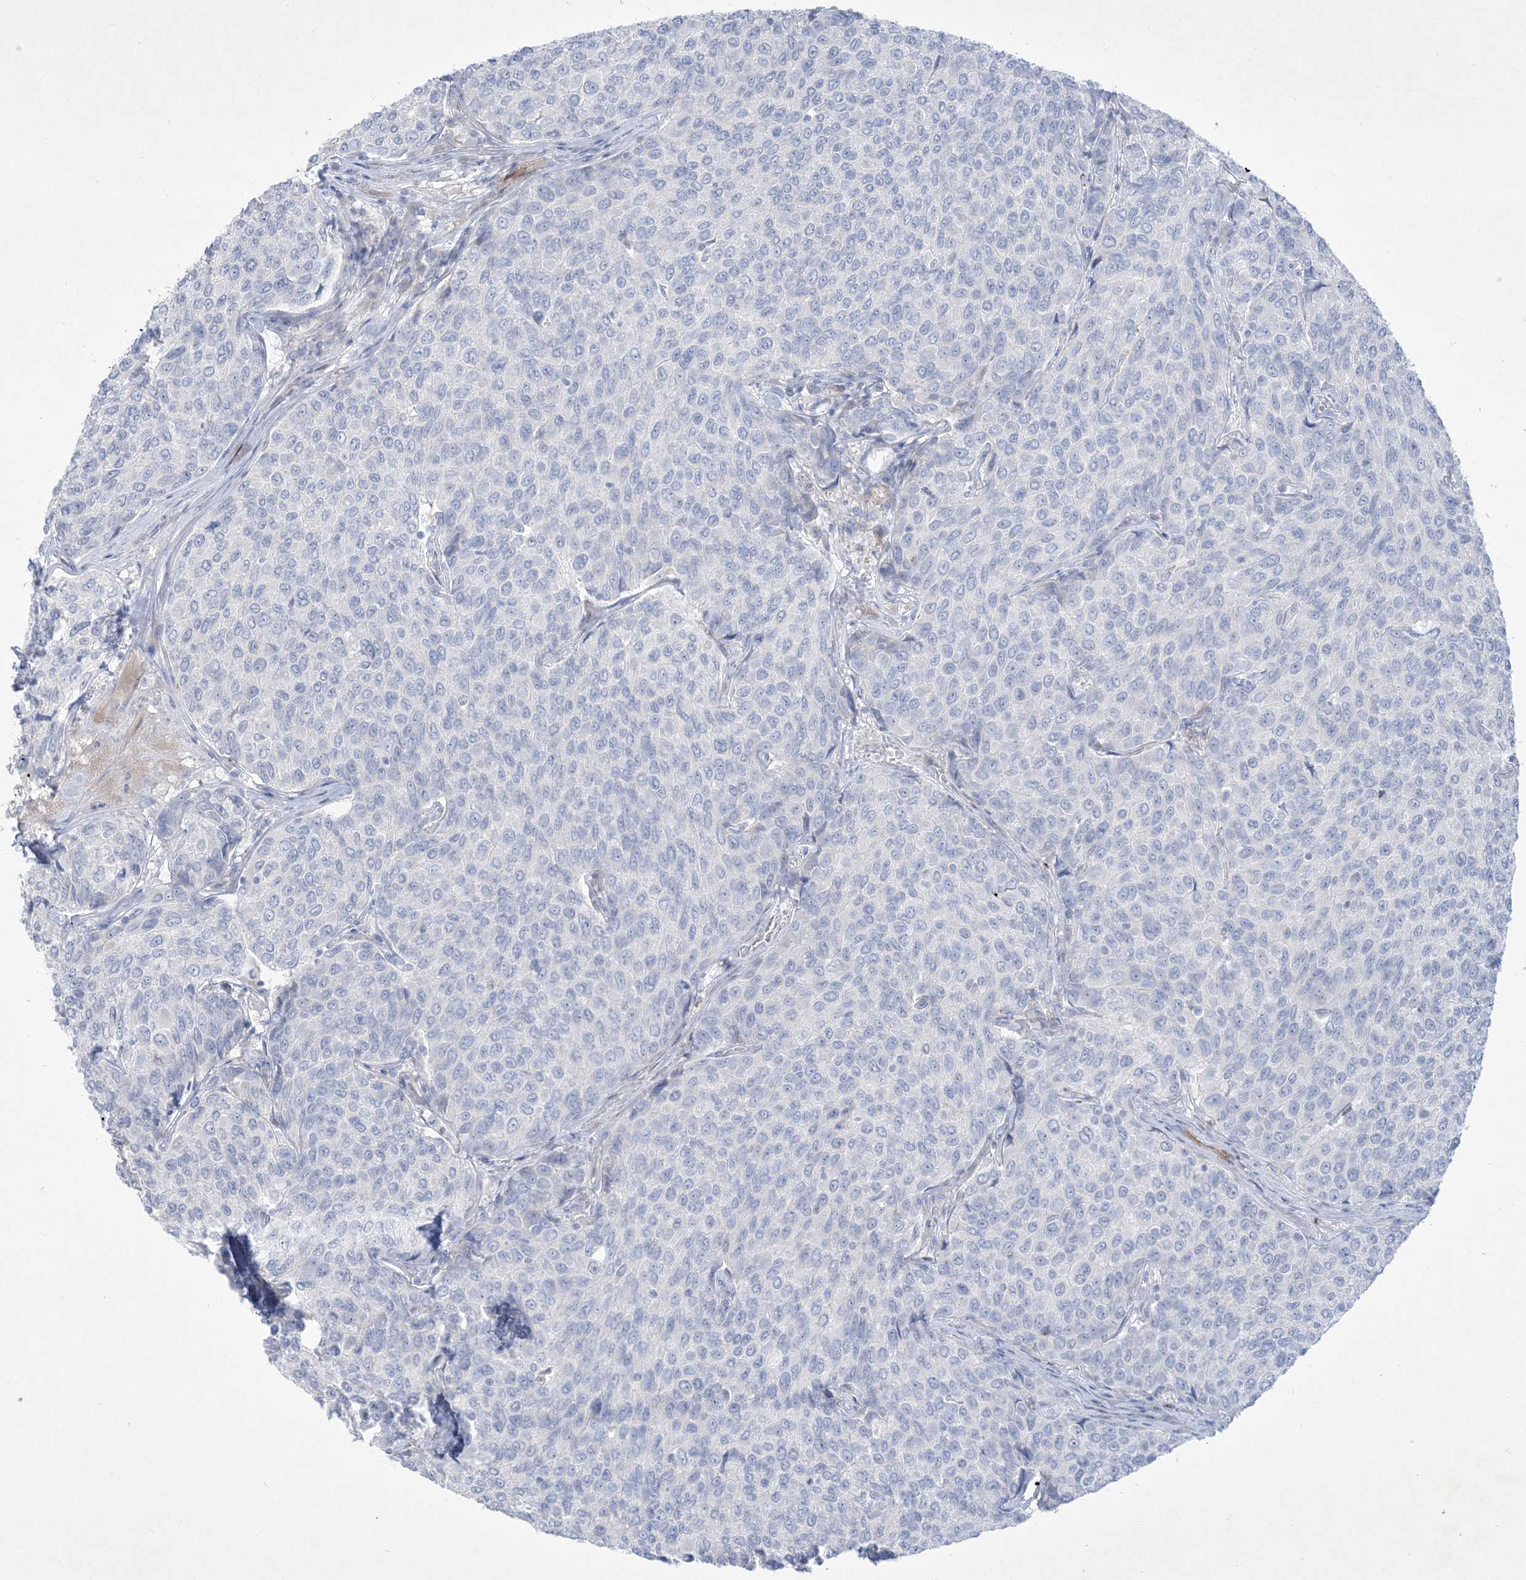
{"staining": {"intensity": "negative", "quantity": "none", "location": "none"}, "tissue": "breast cancer", "cell_type": "Tumor cells", "image_type": "cancer", "snomed": [{"axis": "morphology", "description": "Duct carcinoma"}, {"axis": "topography", "description": "Breast"}], "caption": "An immunohistochemistry (IHC) micrograph of breast cancer (infiltrating ductal carcinoma) is shown. There is no staining in tumor cells of breast cancer (infiltrating ductal carcinoma).", "gene": "B3GNT7", "patient": {"sex": "female", "age": 55}}